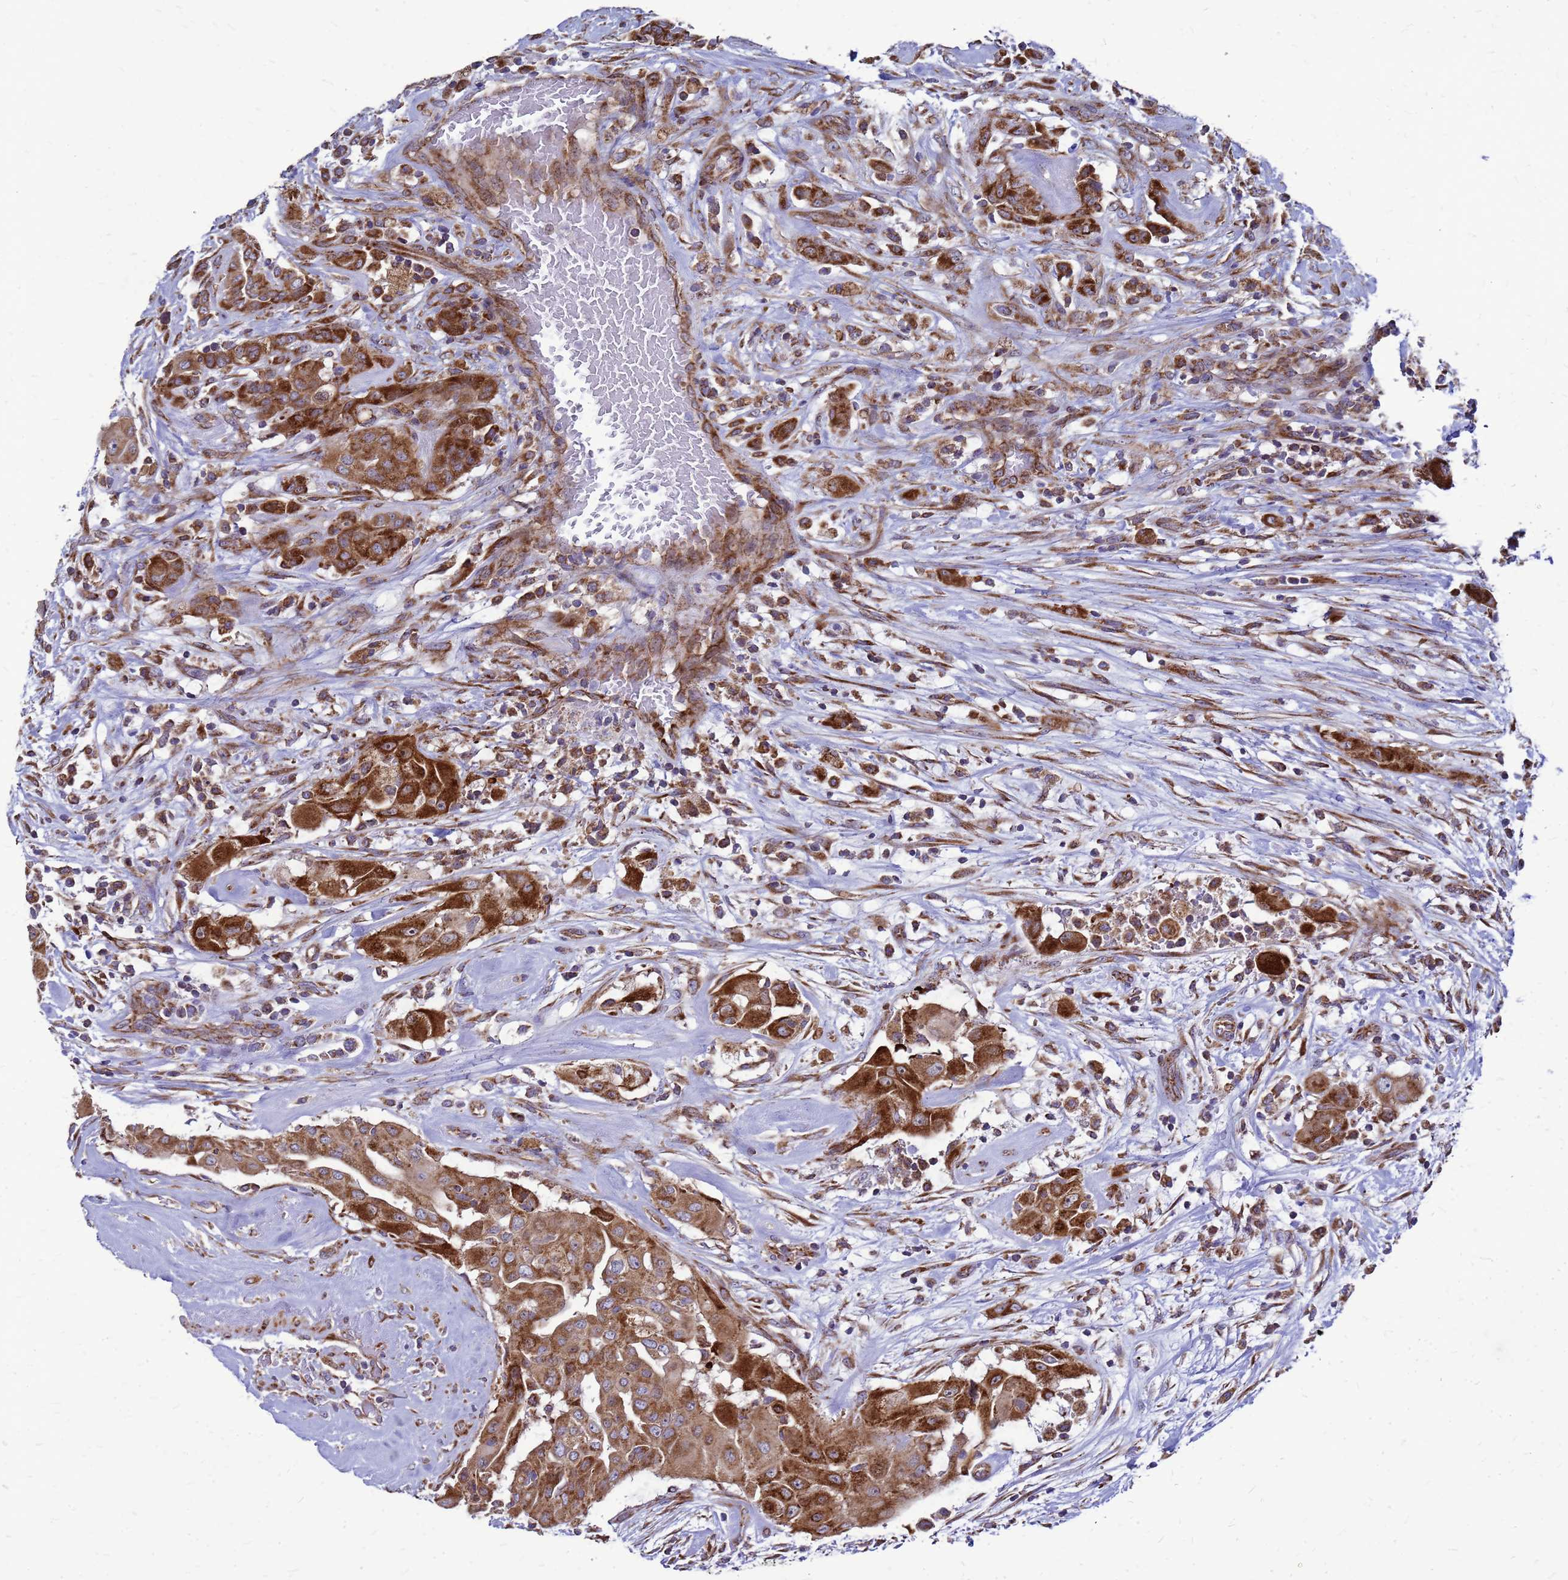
{"staining": {"intensity": "strong", "quantity": ">75%", "location": "cytoplasmic/membranous"}, "tissue": "thyroid cancer", "cell_type": "Tumor cells", "image_type": "cancer", "snomed": [{"axis": "morphology", "description": "Papillary adenocarcinoma, NOS"}, {"axis": "topography", "description": "Thyroid gland"}], "caption": "Tumor cells display strong cytoplasmic/membranous positivity in approximately >75% of cells in papillary adenocarcinoma (thyroid). Nuclei are stained in blue.", "gene": "FSTL4", "patient": {"sex": "female", "age": 59}}